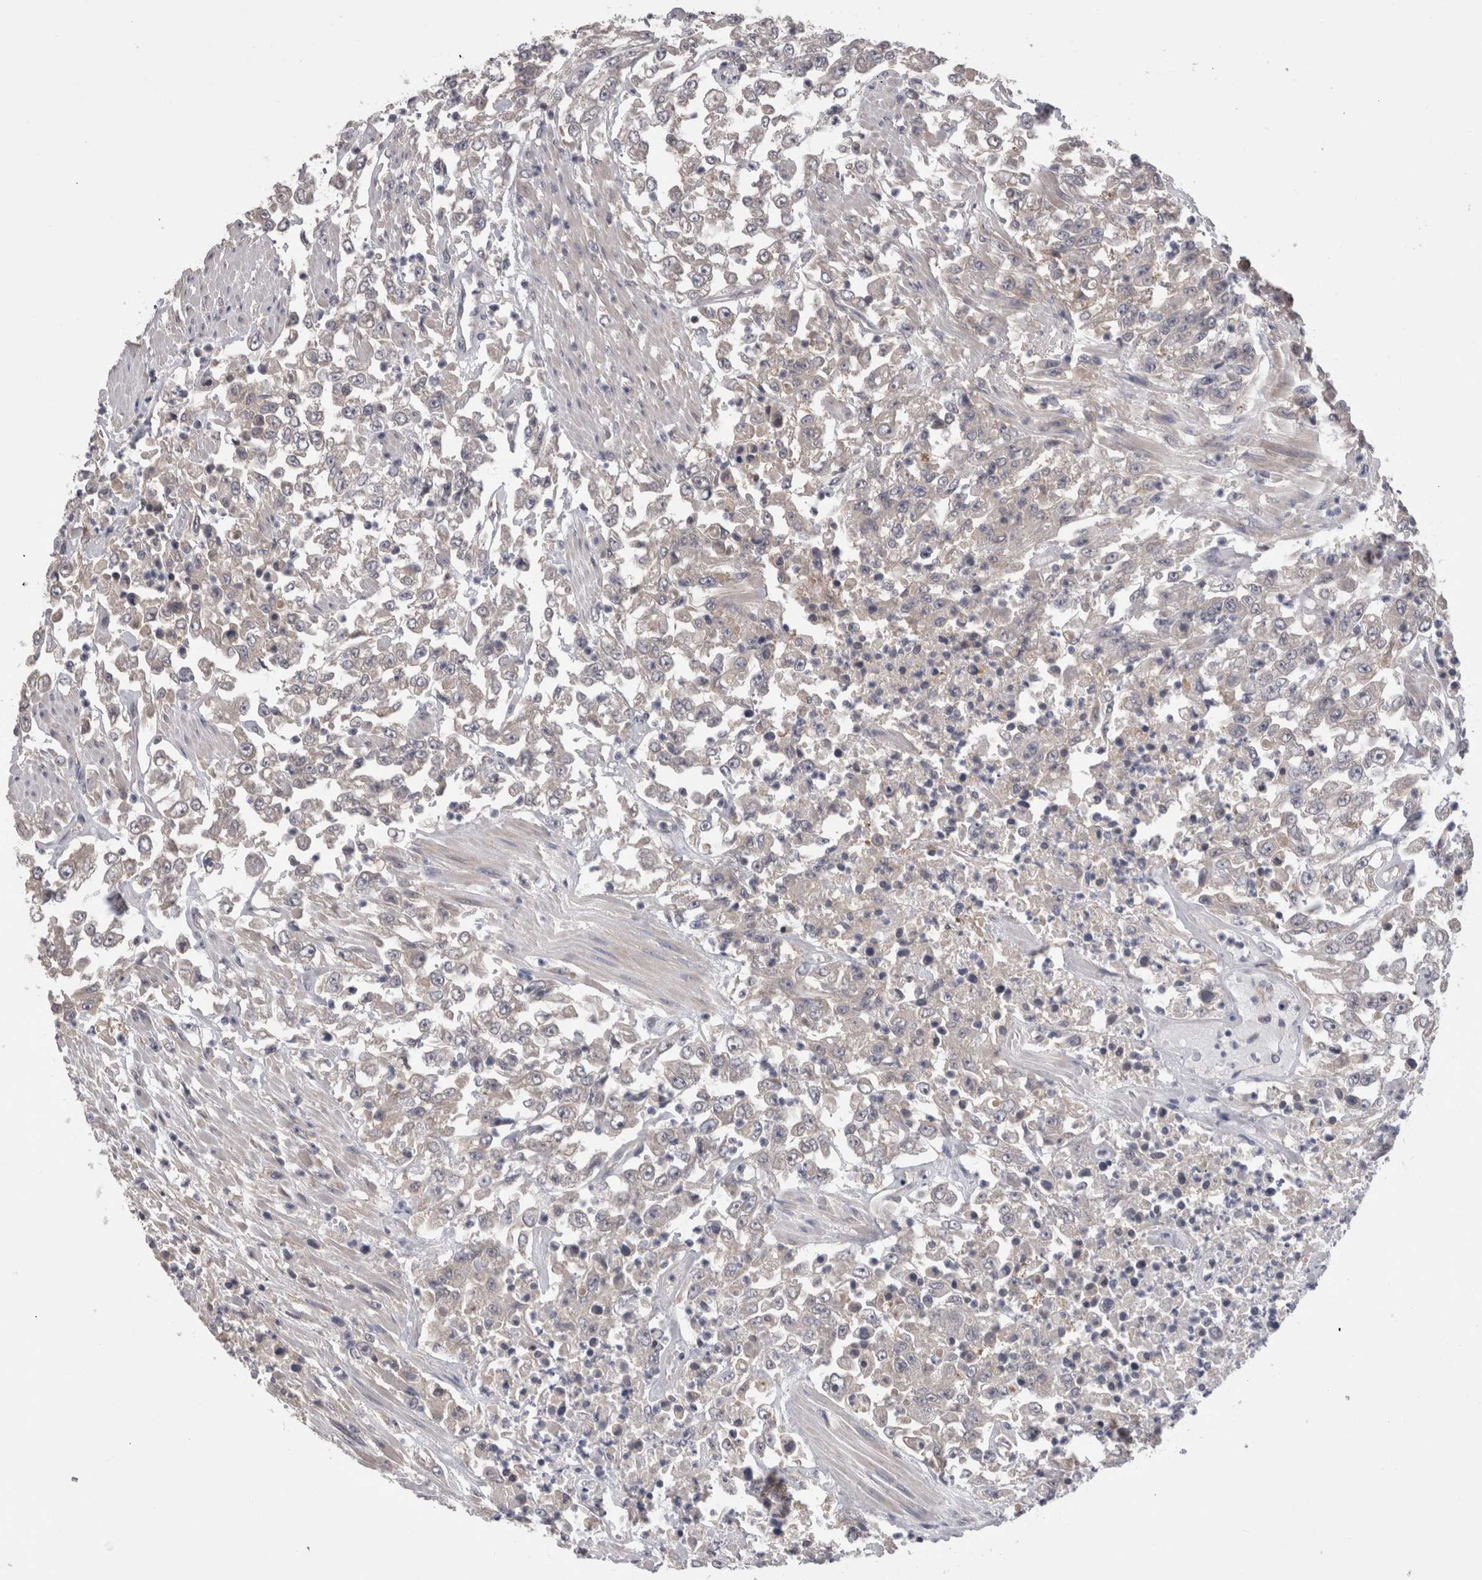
{"staining": {"intensity": "negative", "quantity": "none", "location": "none"}, "tissue": "urothelial cancer", "cell_type": "Tumor cells", "image_type": "cancer", "snomed": [{"axis": "morphology", "description": "Urothelial carcinoma, High grade"}, {"axis": "topography", "description": "Urinary bladder"}], "caption": "This is an immunohistochemistry photomicrograph of urothelial cancer. There is no staining in tumor cells.", "gene": "DCTN6", "patient": {"sex": "male", "age": 46}}